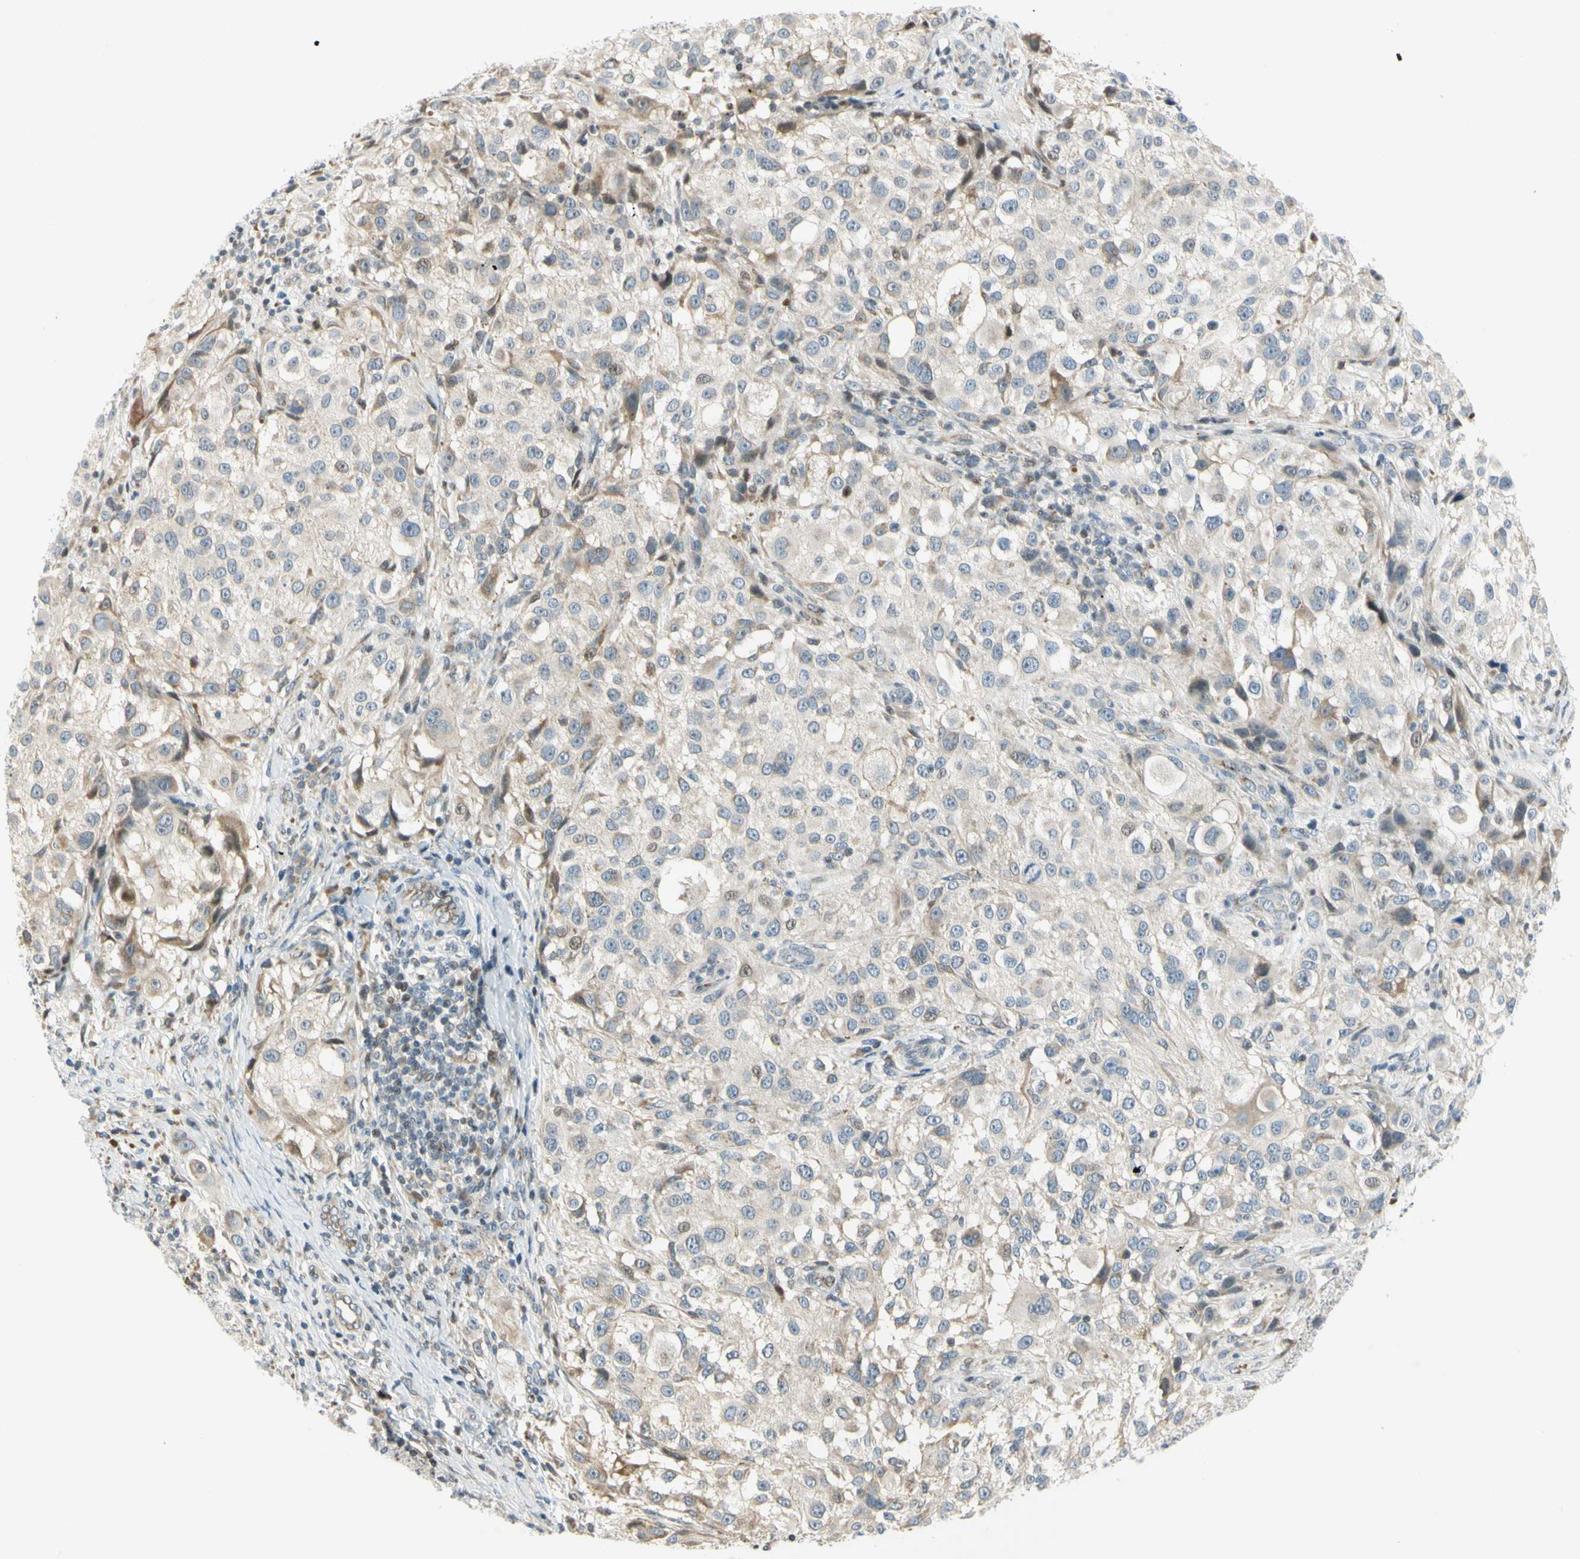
{"staining": {"intensity": "weak", "quantity": "25%-75%", "location": "cytoplasmic/membranous"}, "tissue": "melanoma", "cell_type": "Tumor cells", "image_type": "cancer", "snomed": [{"axis": "morphology", "description": "Necrosis, NOS"}, {"axis": "morphology", "description": "Malignant melanoma, NOS"}, {"axis": "topography", "description": "Skin"}], "caption": "IHC image of neoplastic tissue: human melanoma stained using immunohistochemistry (IHC) exhibits low levels of weak protein expression localized specifically in the cytoplasmic/membranous of tumor cells, appearing as a cytoplasmic/membranous brown color.", "gene": "NPDC1", "patient": {"sex": "female", "age": 87}}